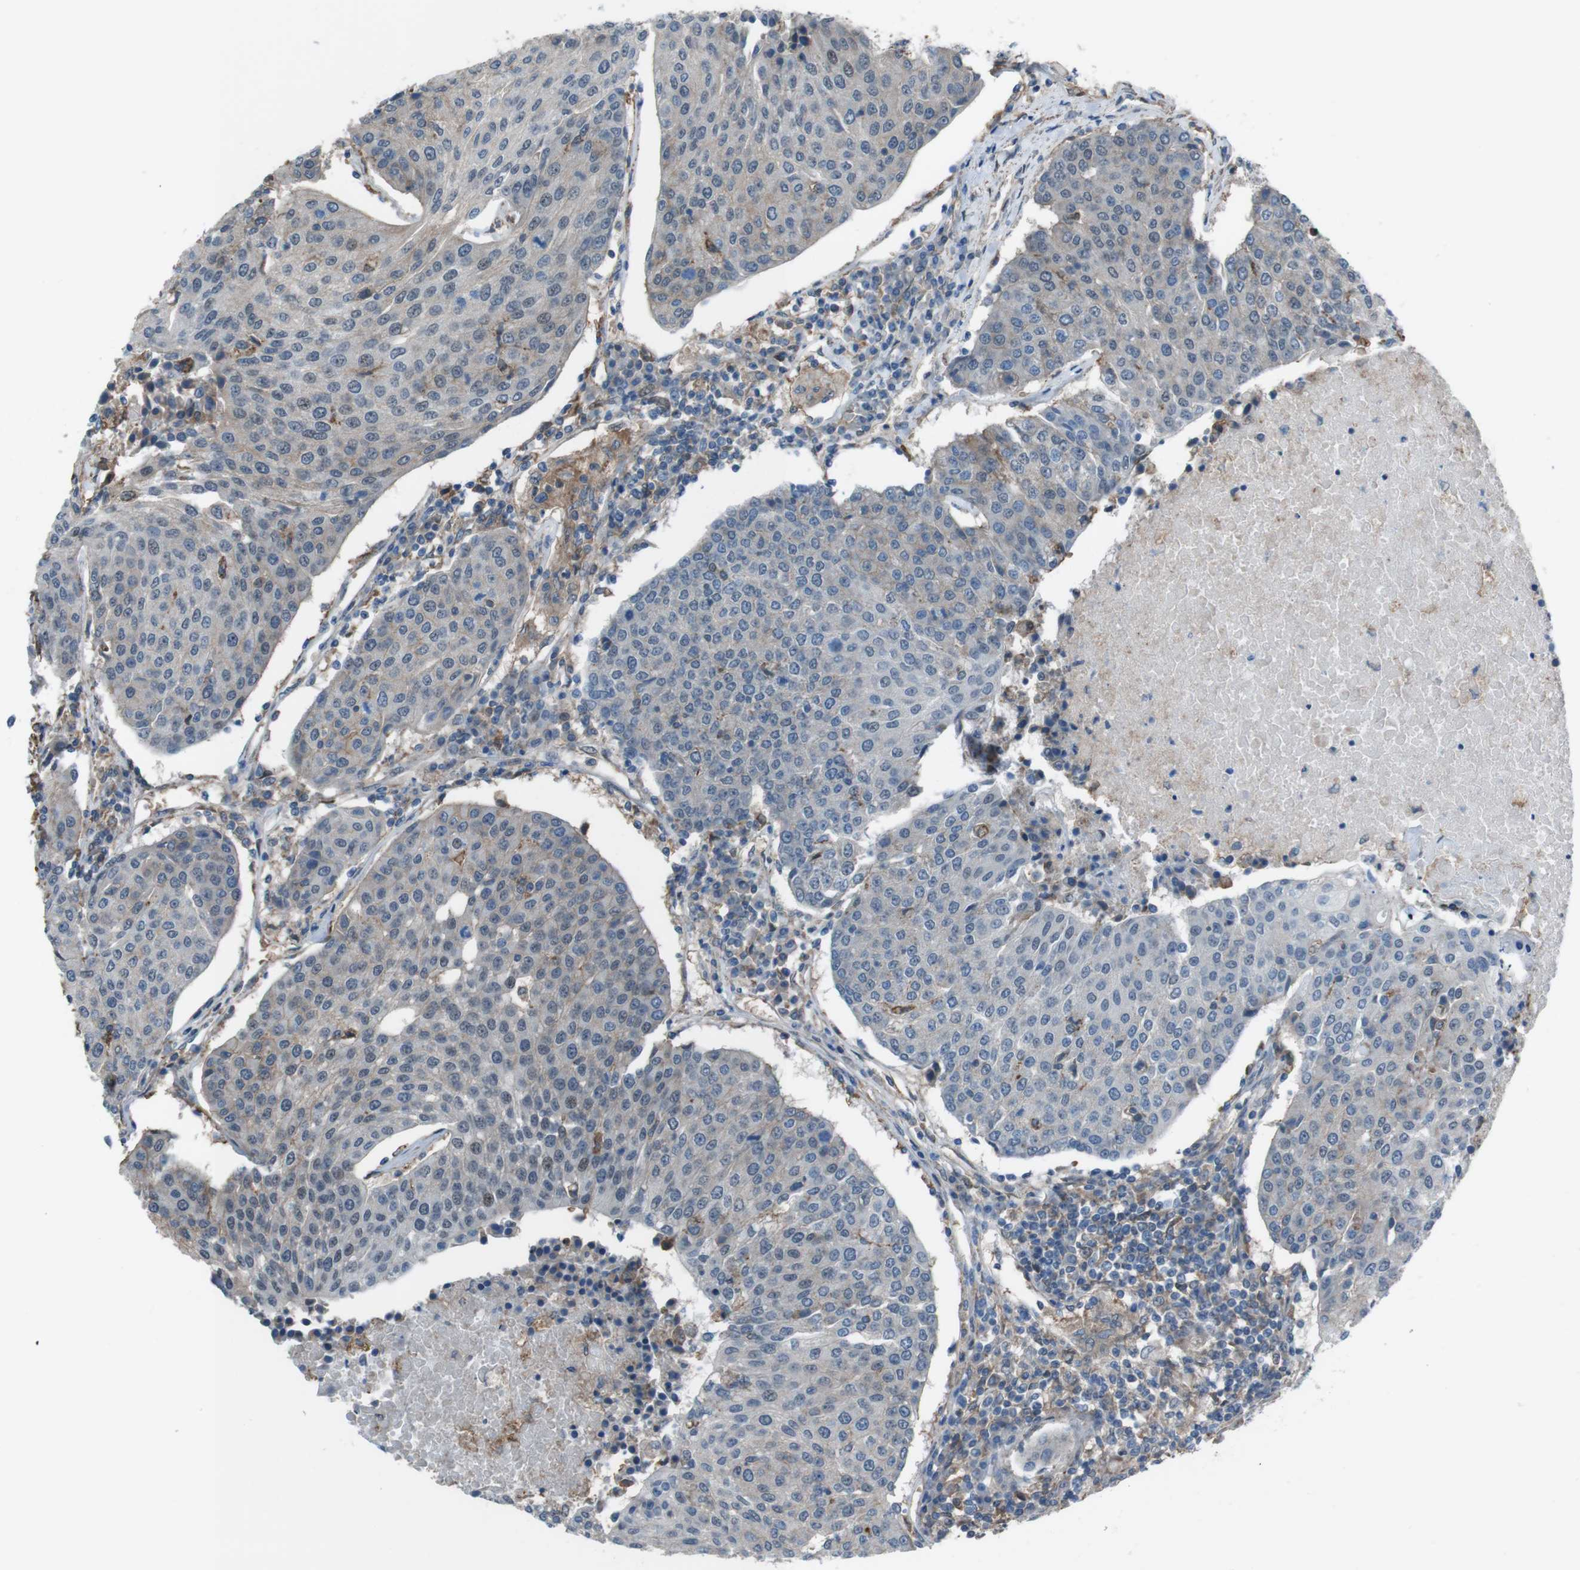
{"staining": {"intensity": "negative", "quantity": "none", "location": "none"}, "tissue": "urothelial cancer", "cell_type": "Tumor cells", "image_type": "cancer", "snomed": [{"axis": "morphology", "description": "Urothelial carcinoma, High grade"}, {"axis": "topography", "description": "Urinary bladder"}], "caption": "There is no significant positivity in tumor cells of urothelial cancer. Brightfield microscopy of immunohistochemistry stained with DAB (3,3'-diaminobenzidine) (brown) and hematoxylin (blue), captured at high magnification.", "gene": "ATP2B1", "patient": {"sex": "female", "age": 85}}